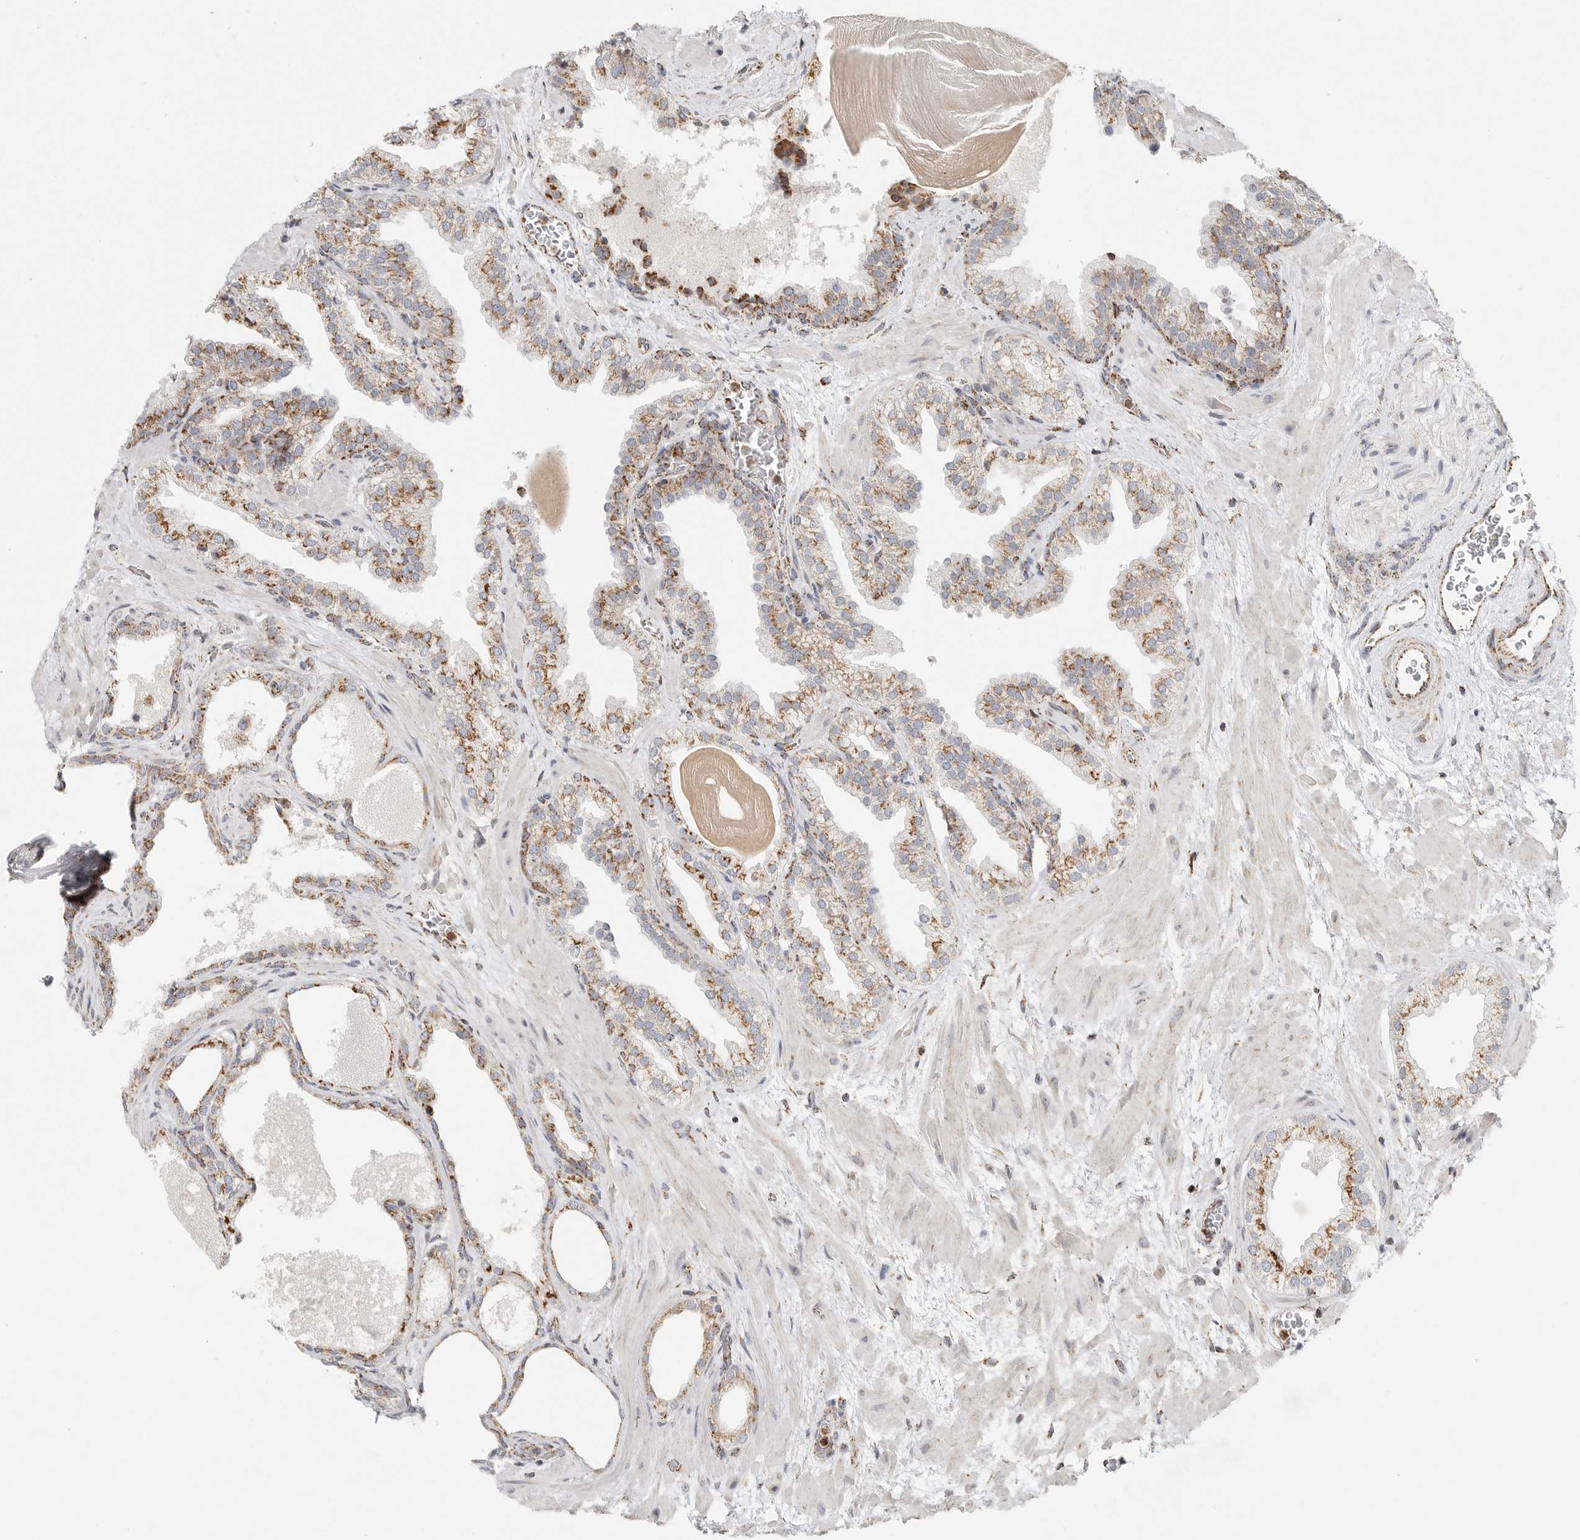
{"staining": {"intensity": "moderate", "quantity": ">75%", "location": "cytoplasmic/membranous"}, "tissue": "prostate", "cell_type": "Glandular cells", "image_type": "normal", "snomed": [{"axis": "morphology", "description": "Normal tissue, NOS"}, {"axis": "topography", "description": "Prostate"}], "caption": "Unremarkable prostate reveals moderate cytoplasmic/membranous expression in about >75% of glandular cells (IHC, brightfield microscopy, high magnification)..", "gene": "SLC25A26", "patient": {"sex": "male", "age": 48}}